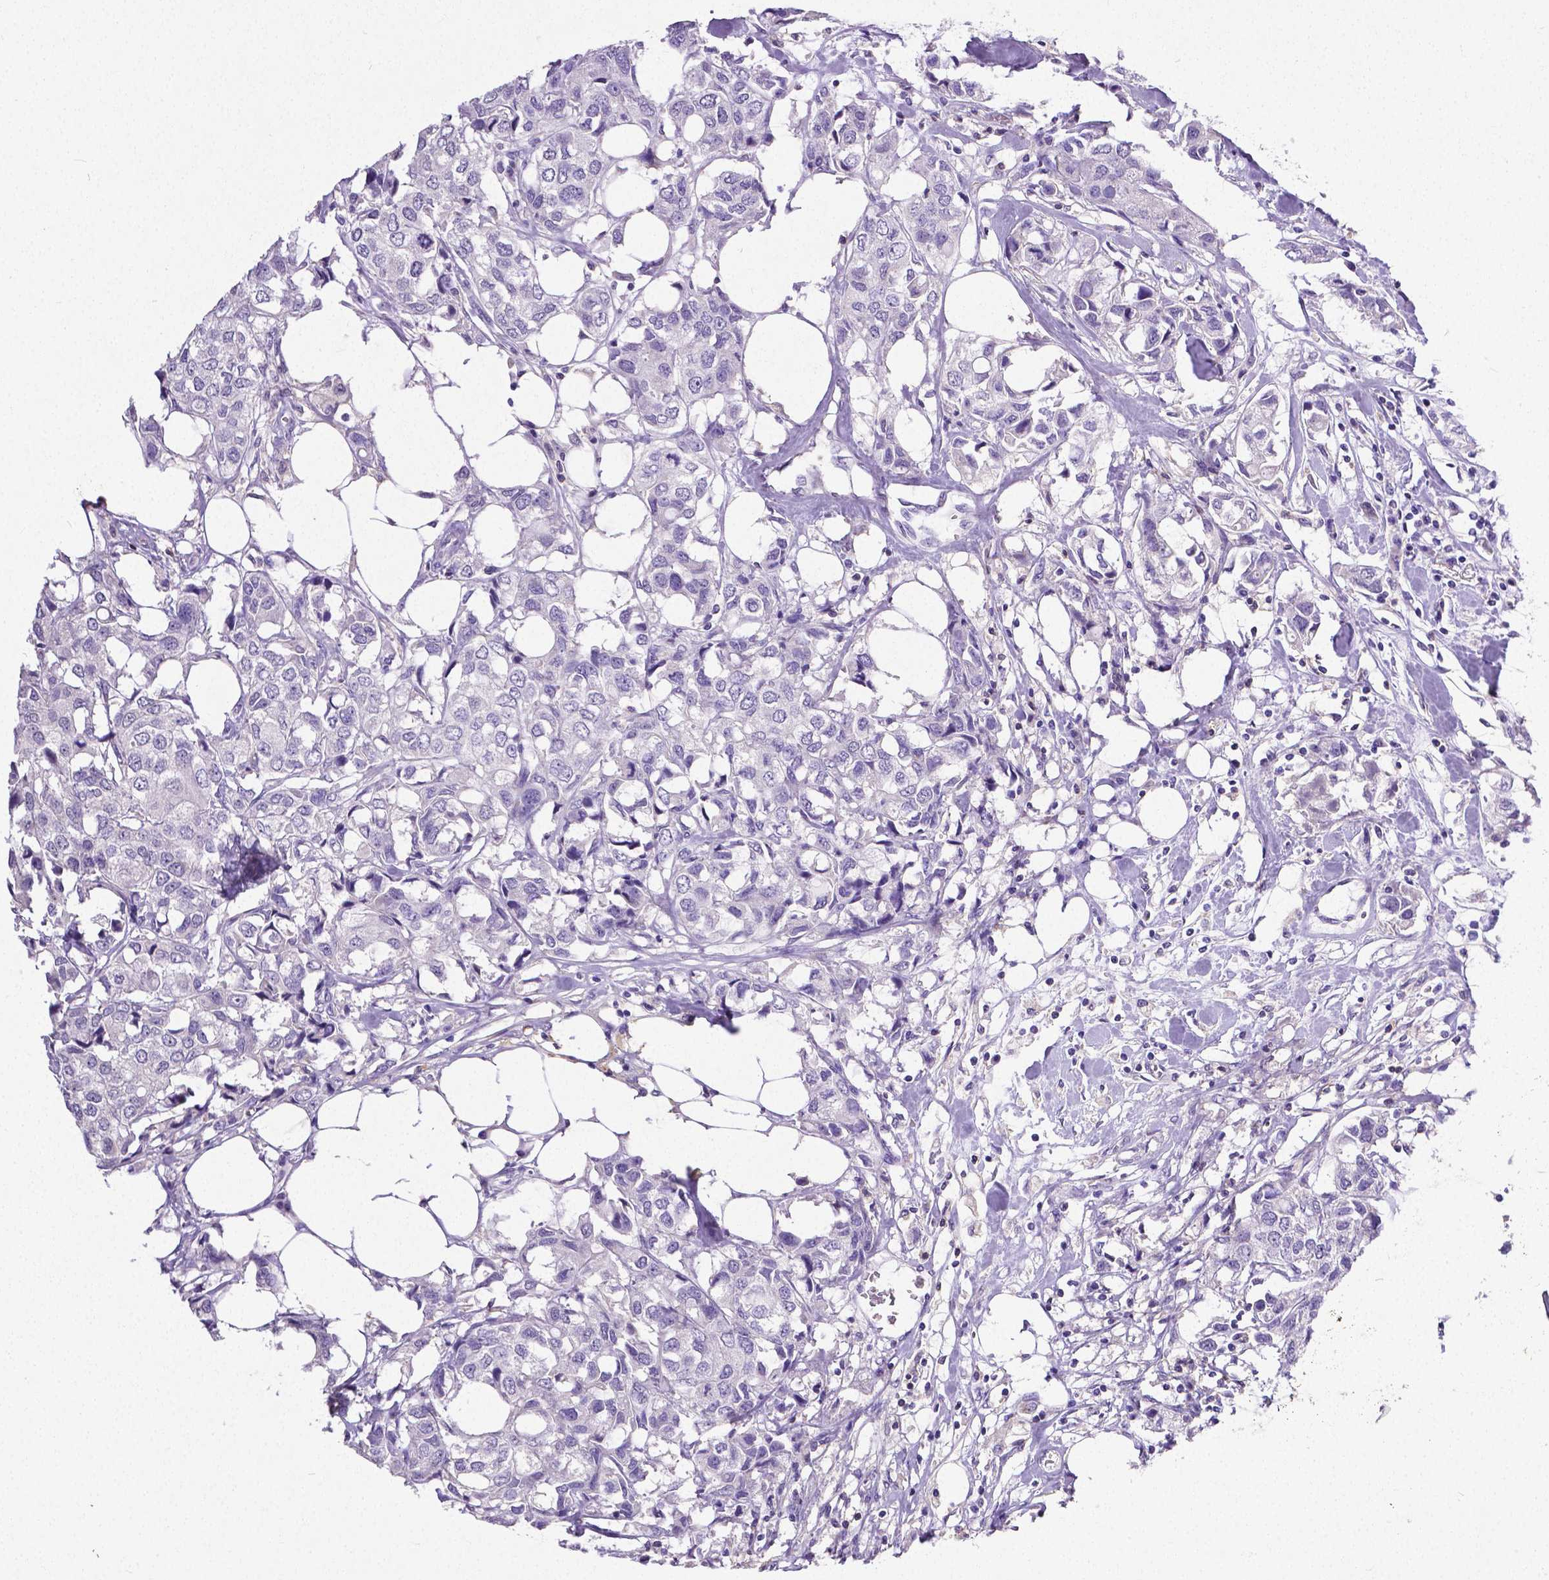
{"staining": {"intensity": "negative", "quantity": "none", "location": "none"}, "tissue": "breast cancer", "cell_type": "Tumor cells", "image_type": "cancer", "snomed": [{"axis": "morphology", "description": "Duct carcinoma"}, {"axis": "topography", "description": "Breast"}], "caption": "Immunohistochemistry (IHC) of human breast cancer exhibits no staining in tumor cells.", "gene": "CD4", "patient": {"sex": "female", "age": 80}}